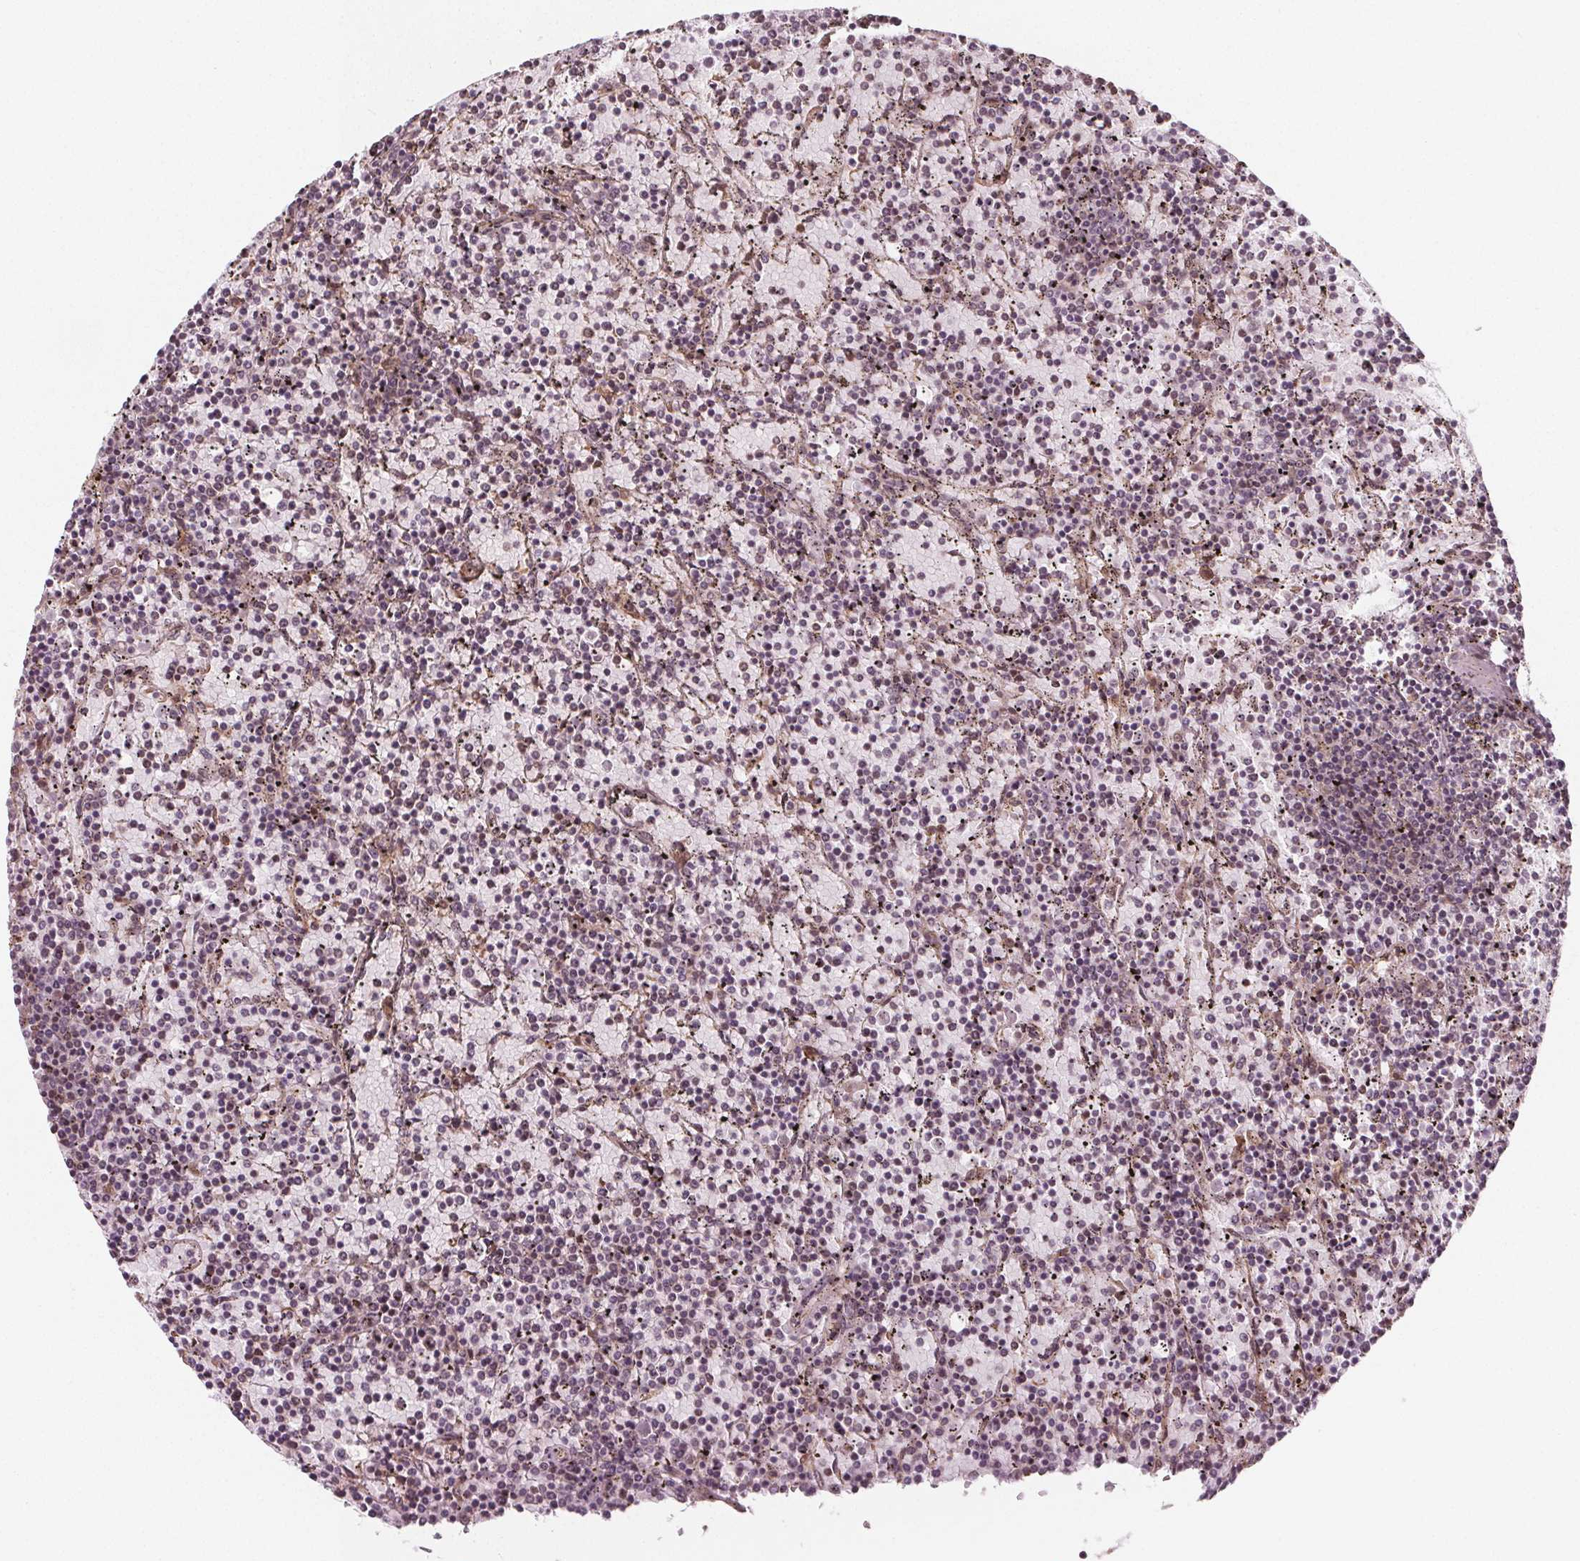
{"staining": {"intensity": "weak", "quantity": "25%-75%", "location": "nuclear"}, "tissue": "lymphoma", "cell_type": "Tumor cells", "image_type": "cancer", "snomed": [{"axis": "morphology", "description": "Malignant lymphoma, non-Hodgkin's type, Low grade"}, {"axis": "topography", "description": "Spleen"}], "caption": "Human malignant lymphoma, non-Hodgkin's type (low-grade) stained for a protein (brown) reveals weak nuclear positive positivity in approximately 25%-75% of tumor cells.", "gene": "AKT1S1", "patient": {"sex": "female", "age": 77}}